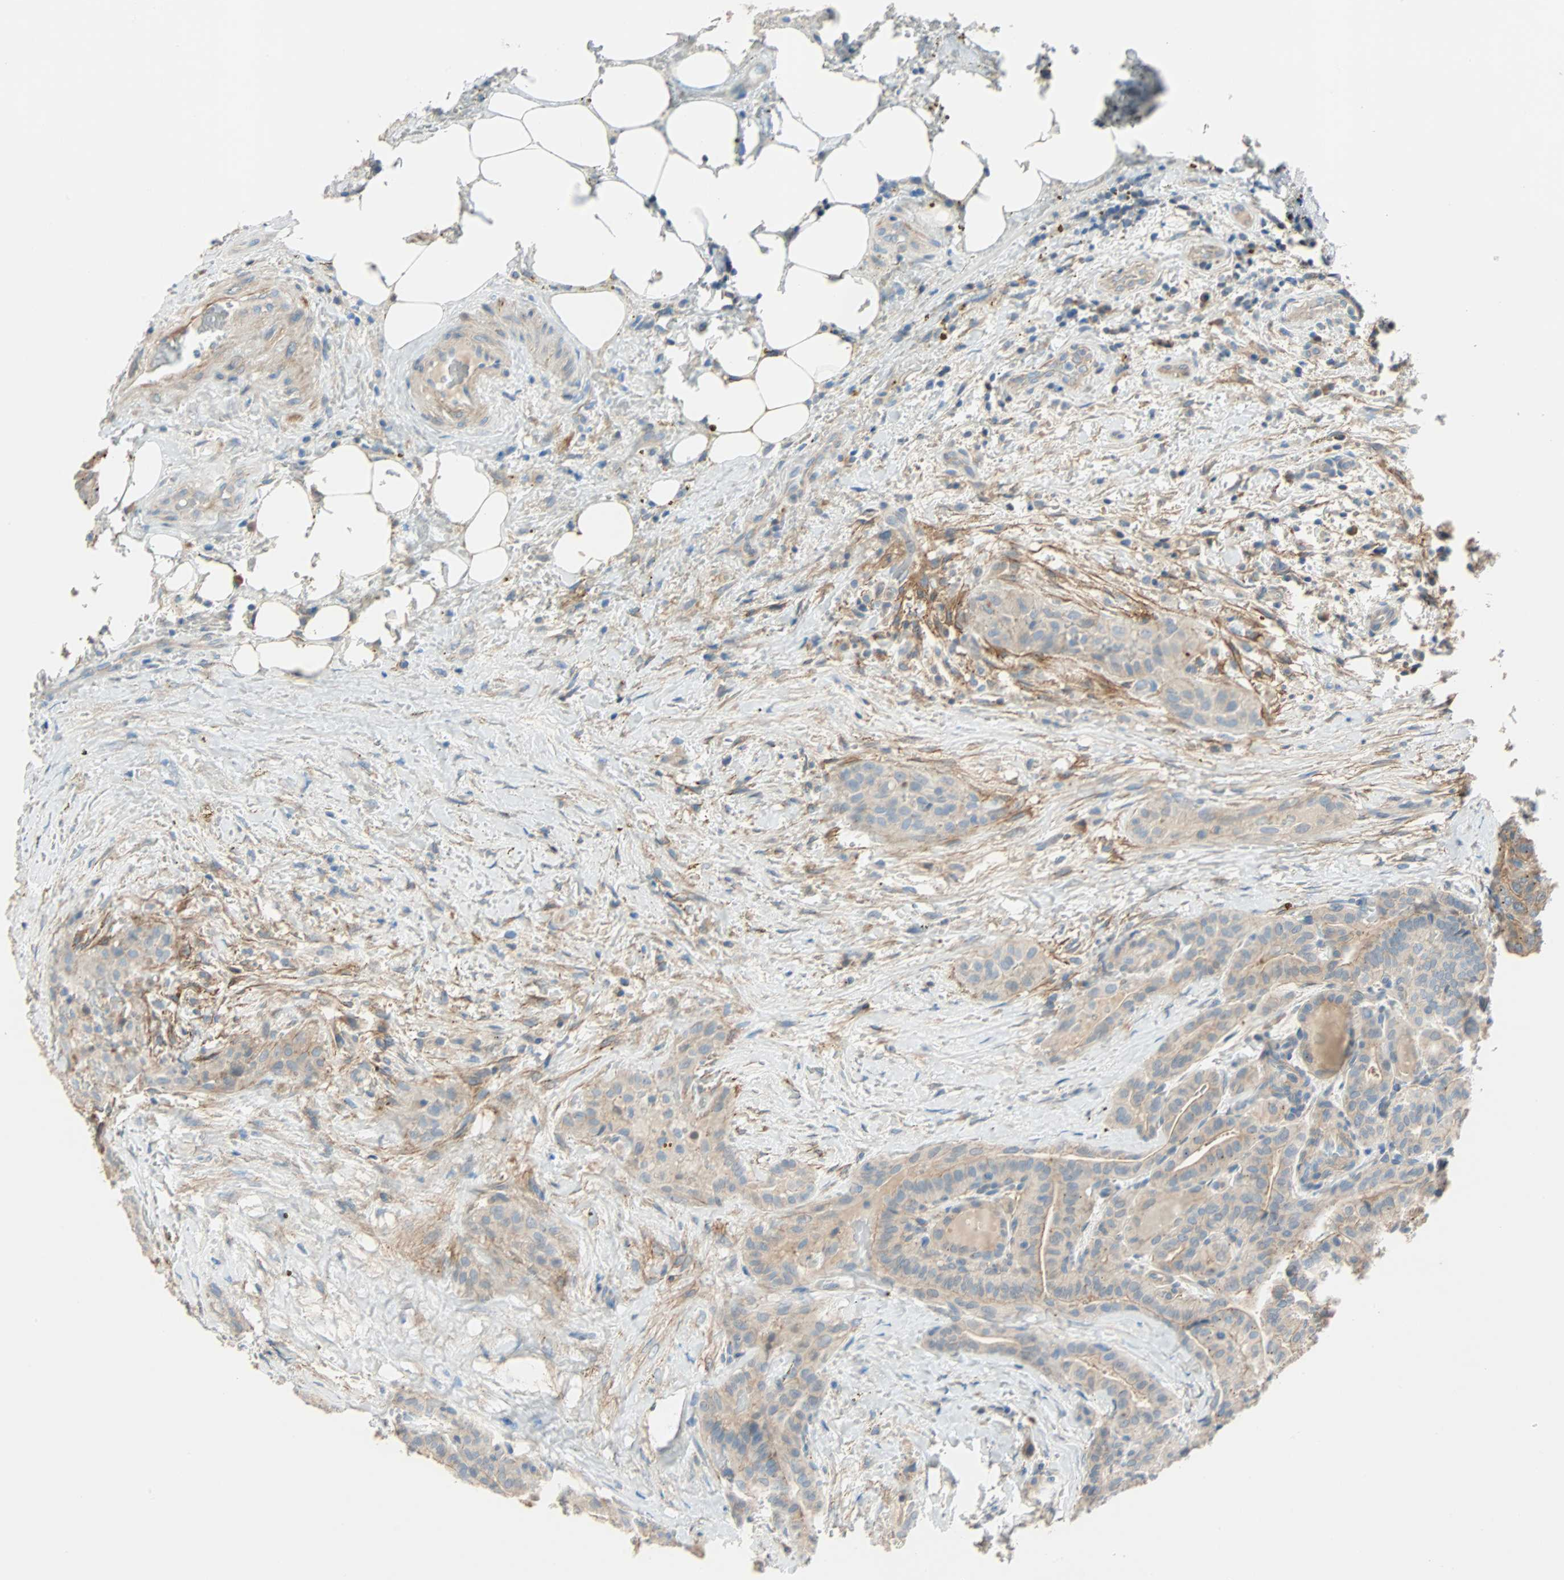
{"staining": {"intensity": "moderate", "quantity": ">75%", "location": "cytoplasmic/membranous"}, "tissue": "thyroid cancer", "cell_type": "Tumor cells", "image_type": "cancer", "snomed": [{"axis": "morphology", "description": "Papillary adenocarcinoma, NOS"}, {"axis": "topography", "description": "Thyroid gland"}], "caption": "The immunohistochemical stain highlights moderate cytoplasmic/membranous staining in tumor cells of thyroid cancer tissue.", "gene": "TNFRSF12A", "patient": {"sex": "male", "age": 77}}